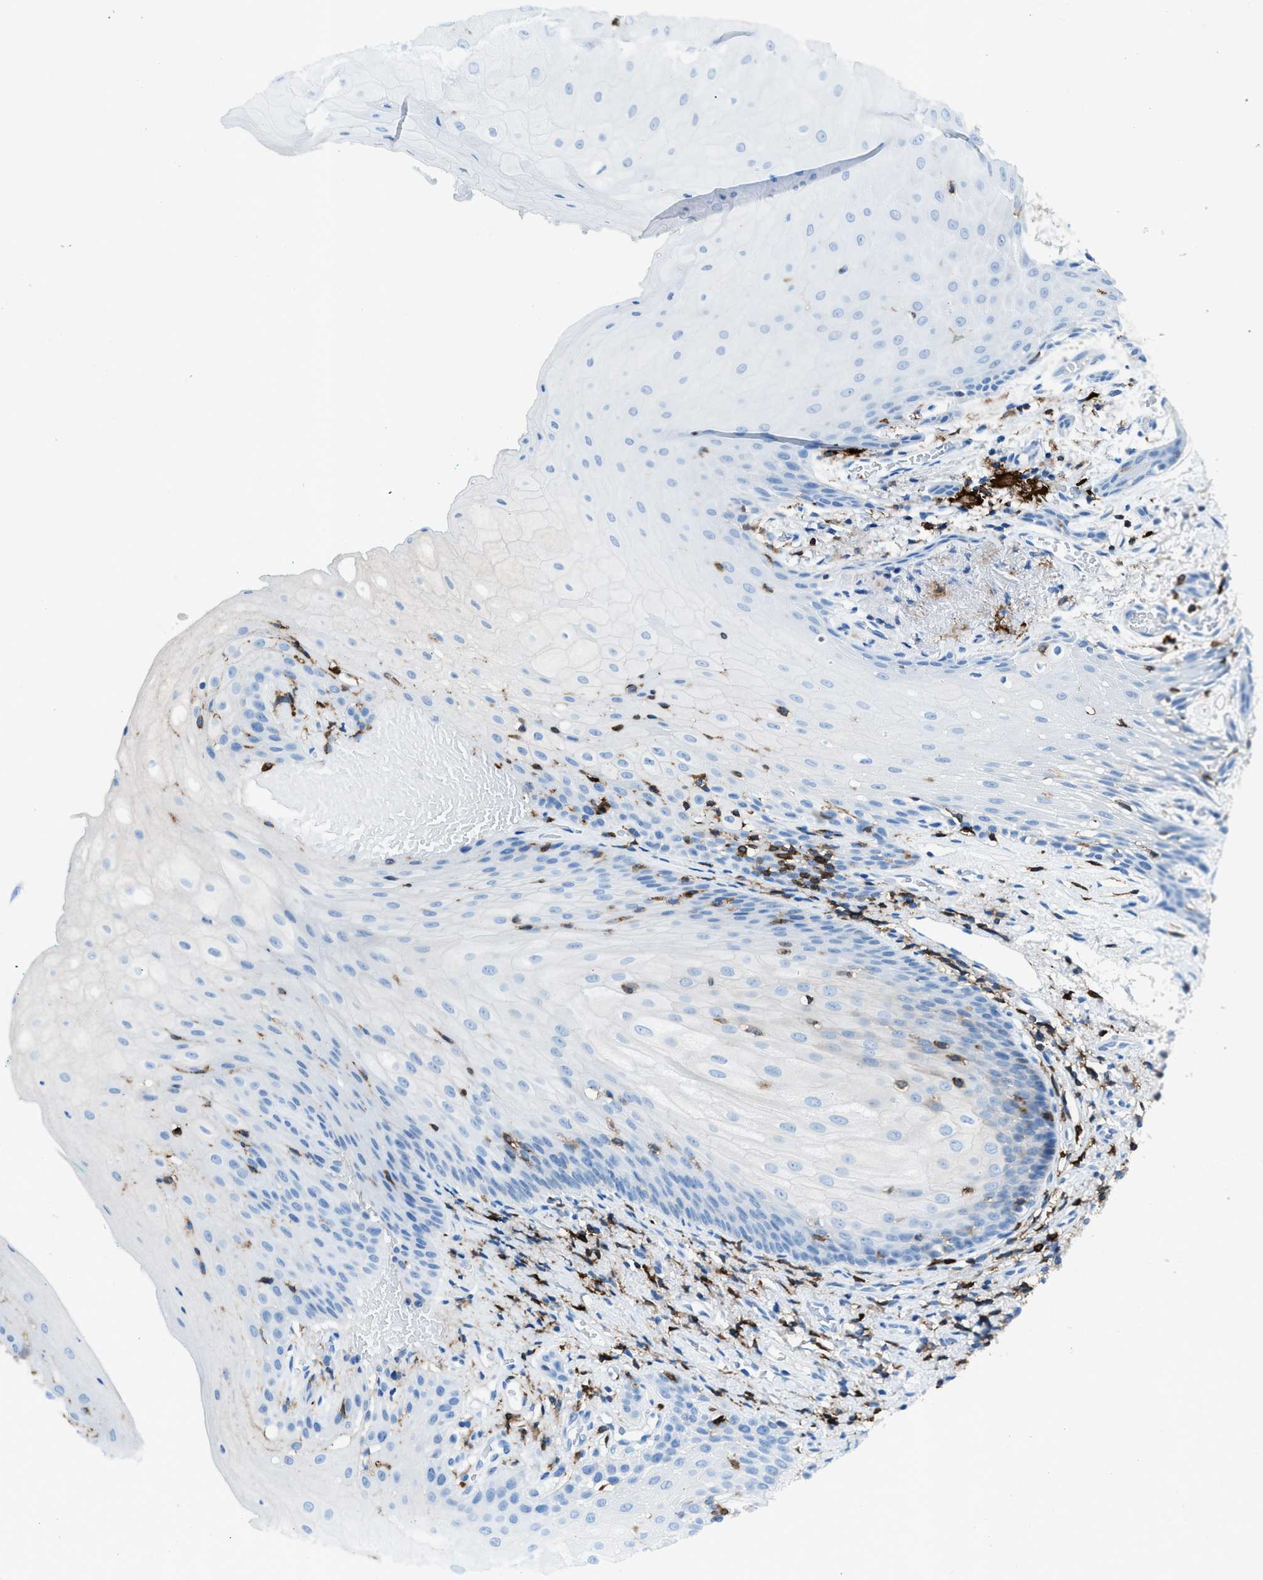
{"staining": {"intensity": "negative", "quantity": "none", "location": "none"}, "tissue": "oral mucosa", "cell_type": "Squamous epithelial cells", "image_type": "normal", "snomed": [{"axis": "morphology", "description": "Normal tissue, NOS"}, {"axis": "morphology", "description": "Squamous cell carcinoma, NOS"}, {"axis": "topography", "description": "Oral tissue"}, {"axis": "topography", "description": "Salivary gland"}, {"axis": "topography", "description": "Head-Neck"}], "caption": "This is an IHC micrograph of unremarkable oral mucosa. There is no positivity in squamous epithelial cells.", "gene": "ITGB2", "patient": {"sex": "female", "age": 62}}